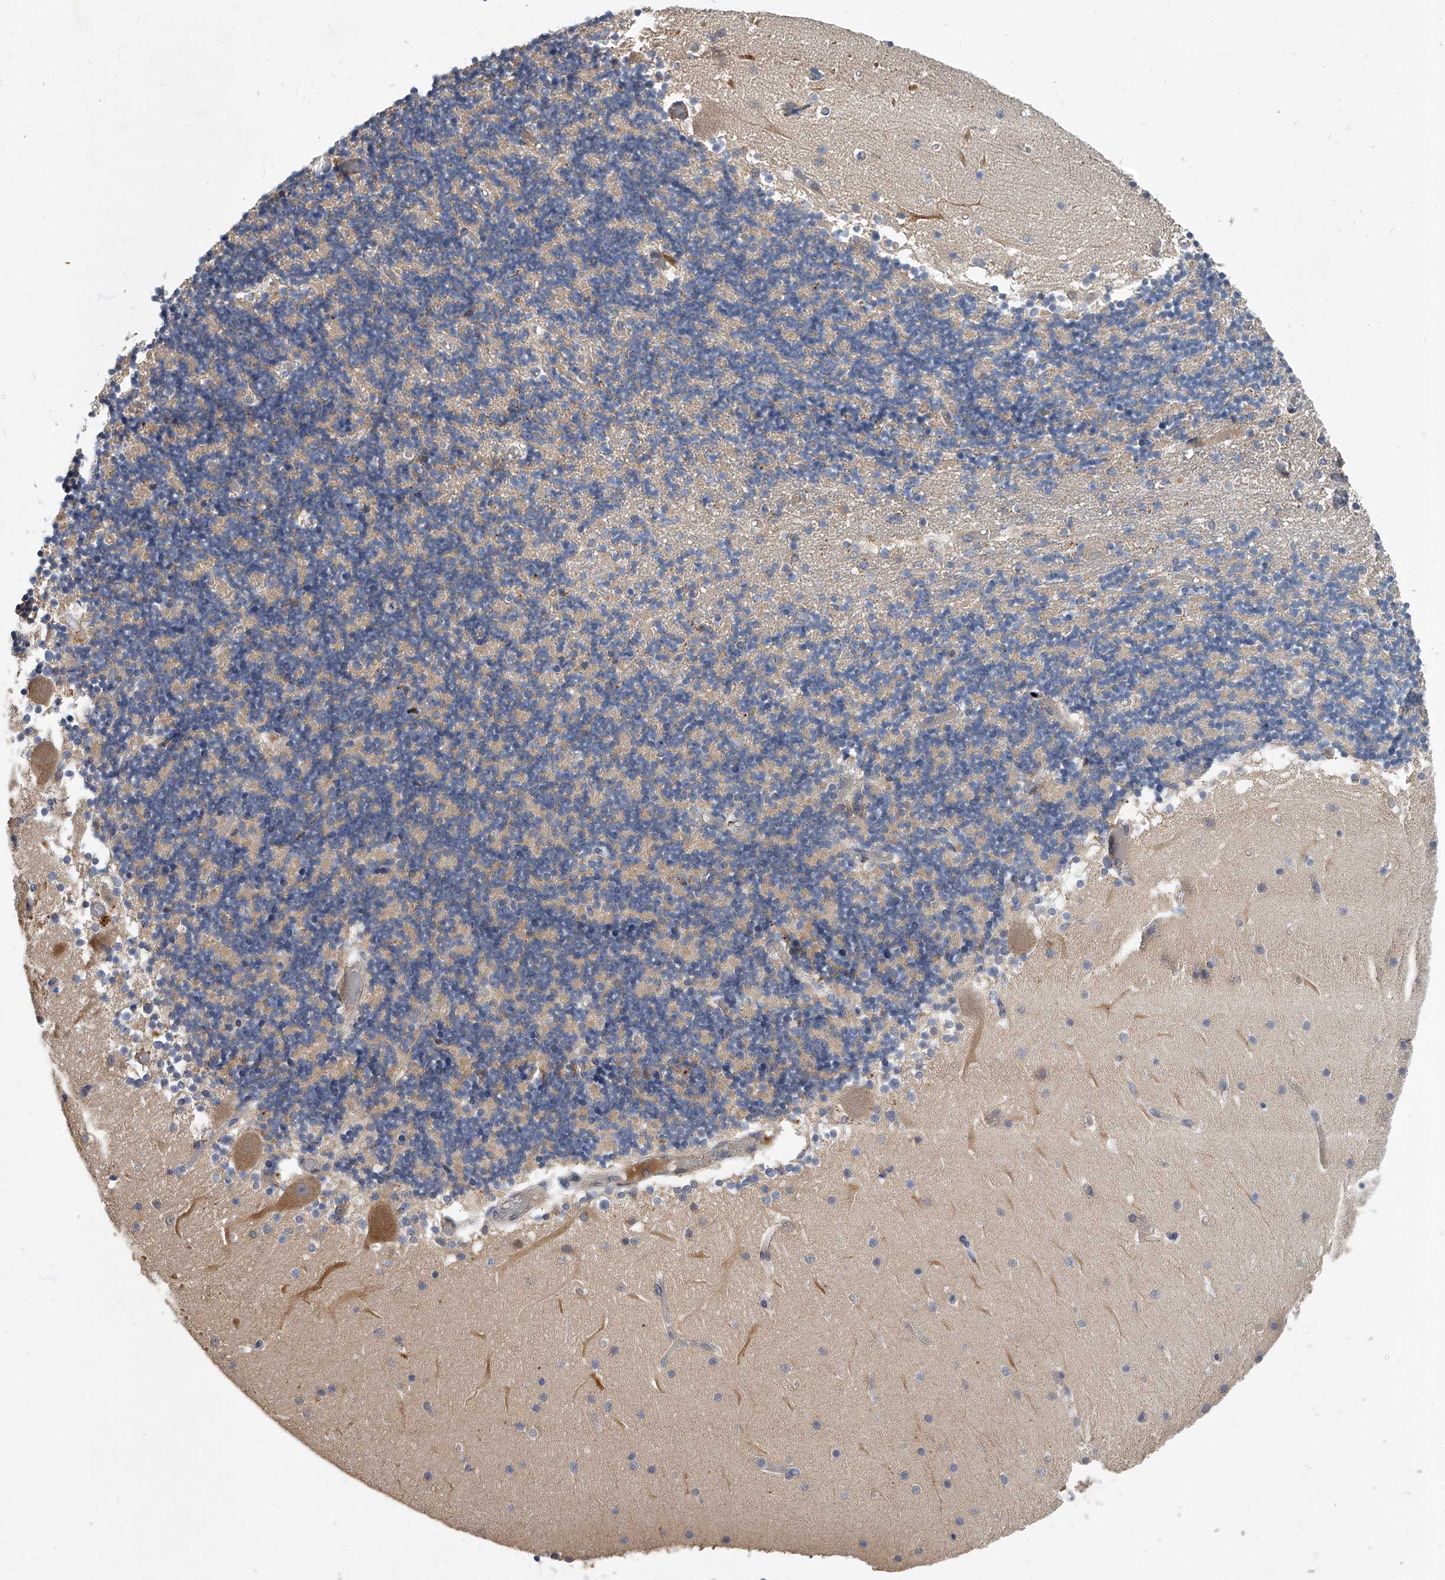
{"staining": {"intensity": "weak", "quantity": "<25%", "location": "cytoplasmic/membranous"}, "tissue": "cerebellum", "cell_type": "Cells in granular layer", "image_type": "normal", "snomed": [{"axis": "morphology", "description": "Normal tissue, NOS"}, {"axis": "topography", "description": "Cerebellum"}], "caption": "Human cerebellum stained for a protein using IHC reveals no staining in cells in granular layer.", "gene": "JAG2", "patient": {"sex": "female", "age": 28}}